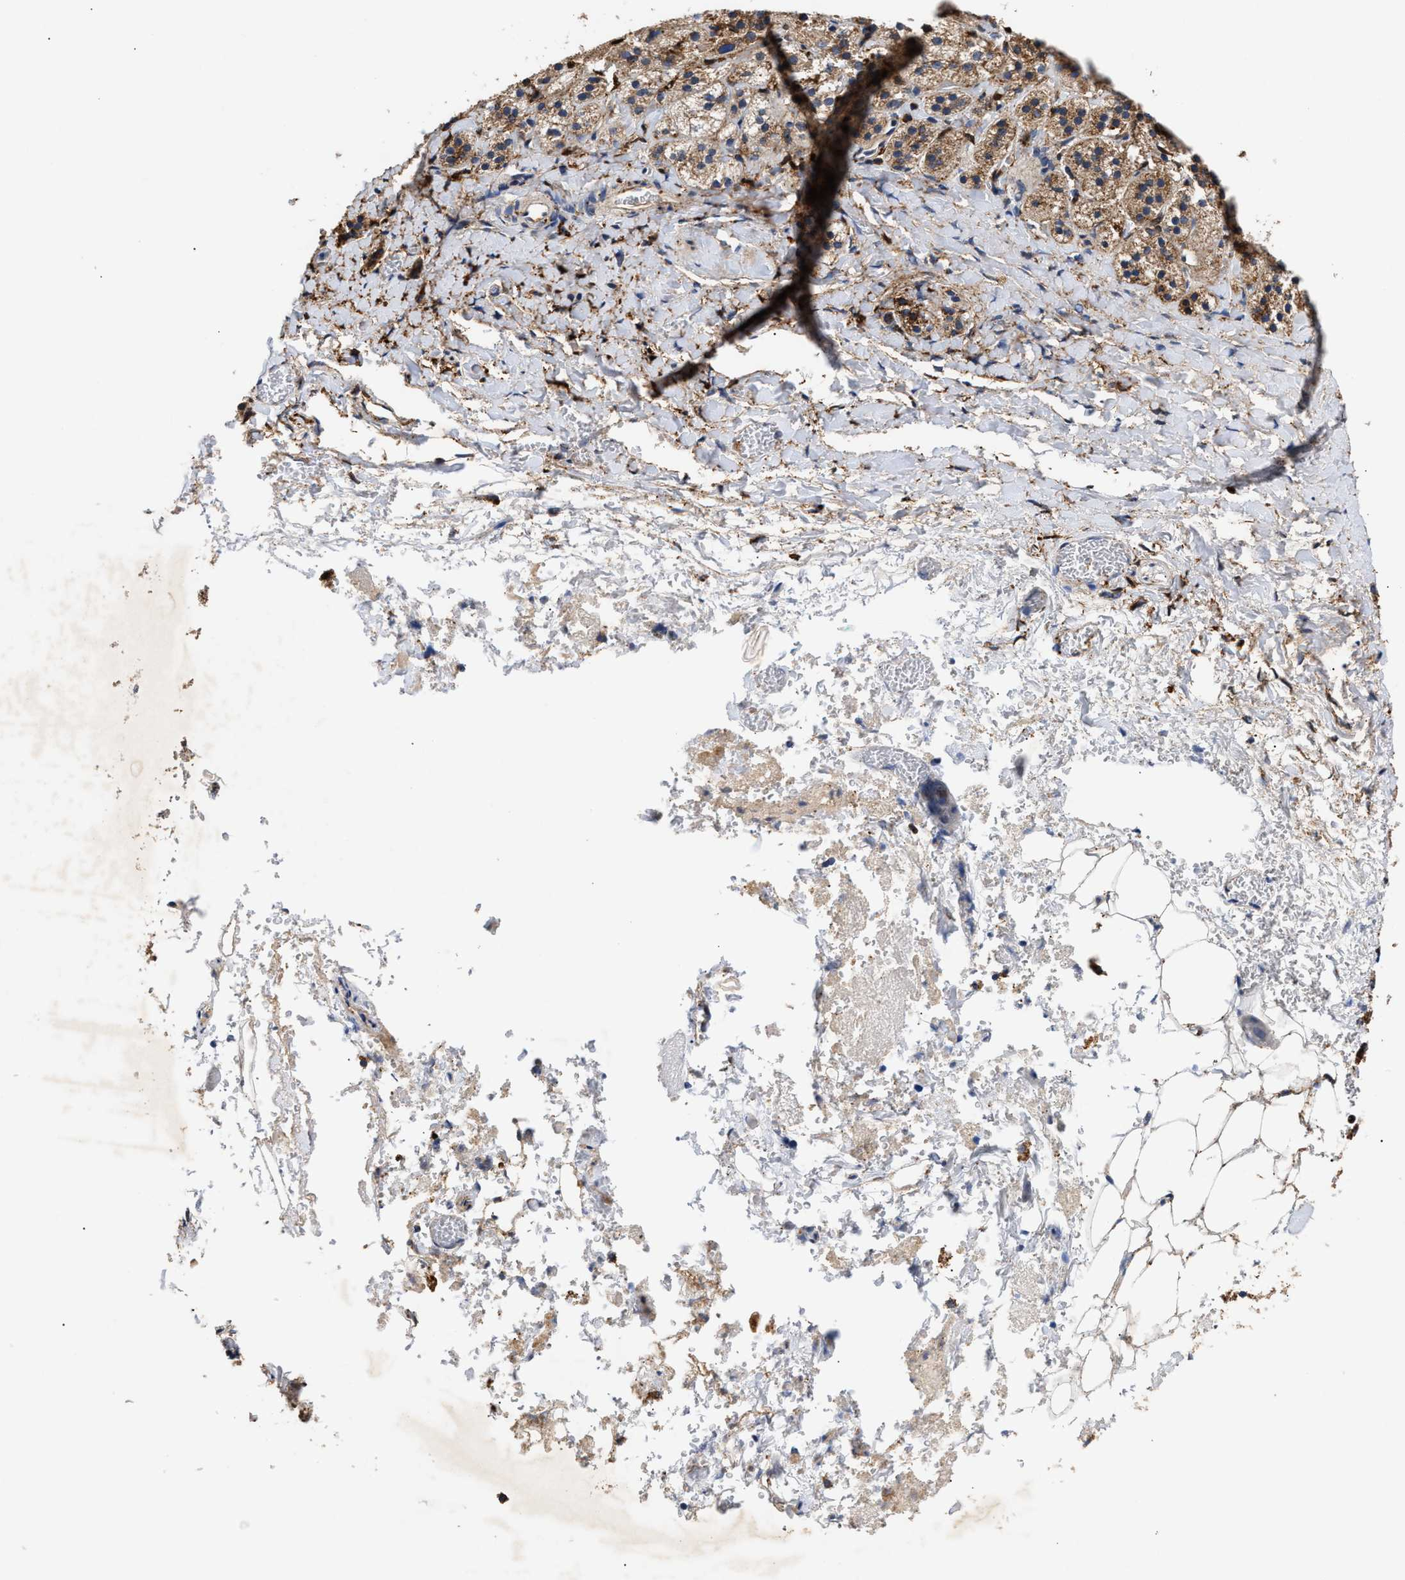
{"staining": {"intensity": "strong", "quantity": ">75%", "location": "cytoplasmic/membranous"}, "tissue": "adrenal gland", "cell_type": "Glandular cells", "image_type": "normal", "snomed": [{"axis": "morphology", "description": "Normal tissue, NOS"}, {"axis": "topography", "description": "Adrenal gland"}], "caption": "DAB (3,3'-diaminobenzidine) immunohistochemical staining of benign adrenal gland displays strong cytoplasmic/membranous protein positivity in approximately >75% of glandular cells.", "gene": "CCDC146", "patient": {"sex": "female", "age": 44}}